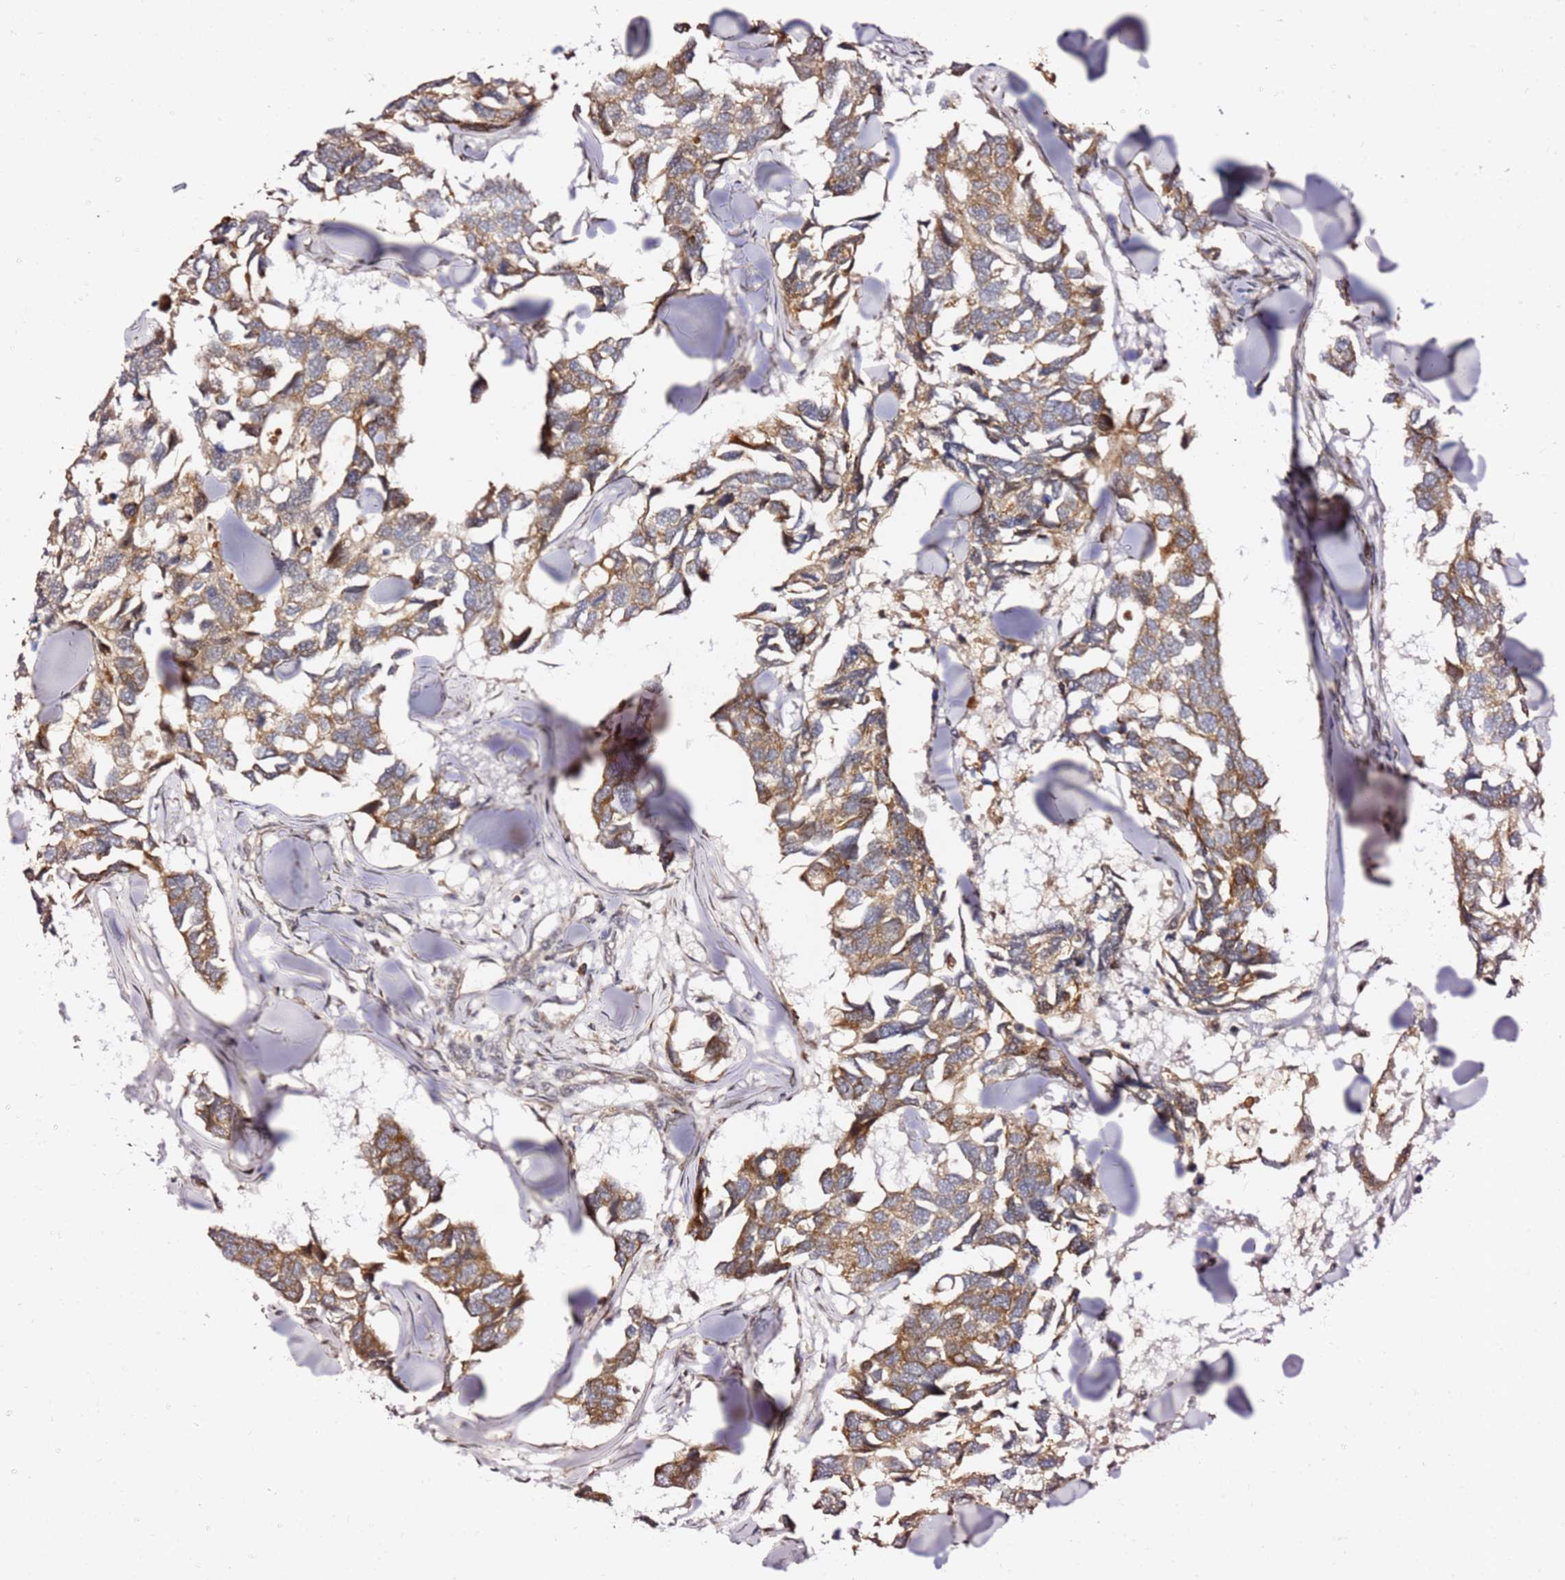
{"staining": {"intensity": "moderate", "quantity": ">75%", "location": "cytoplasmic/membranous"}, "tissue": "breast cancer", "cell_type": "Tumor cells", "image_type": "cancer", "snomed": [{"axis": "morphology", "description": "Duct carcinoma"}, {"axis": "topography", "description": "Breast"}], "caption": "About >75% of tumor cells in infiltrating ductal carcinoma (breast) display moderate cytoplasmic/membranous protein positivity as visualized by brown immunohistochemical staining.", "gene": "KIF25", "patient": {"sex": "female", "age": 83}}